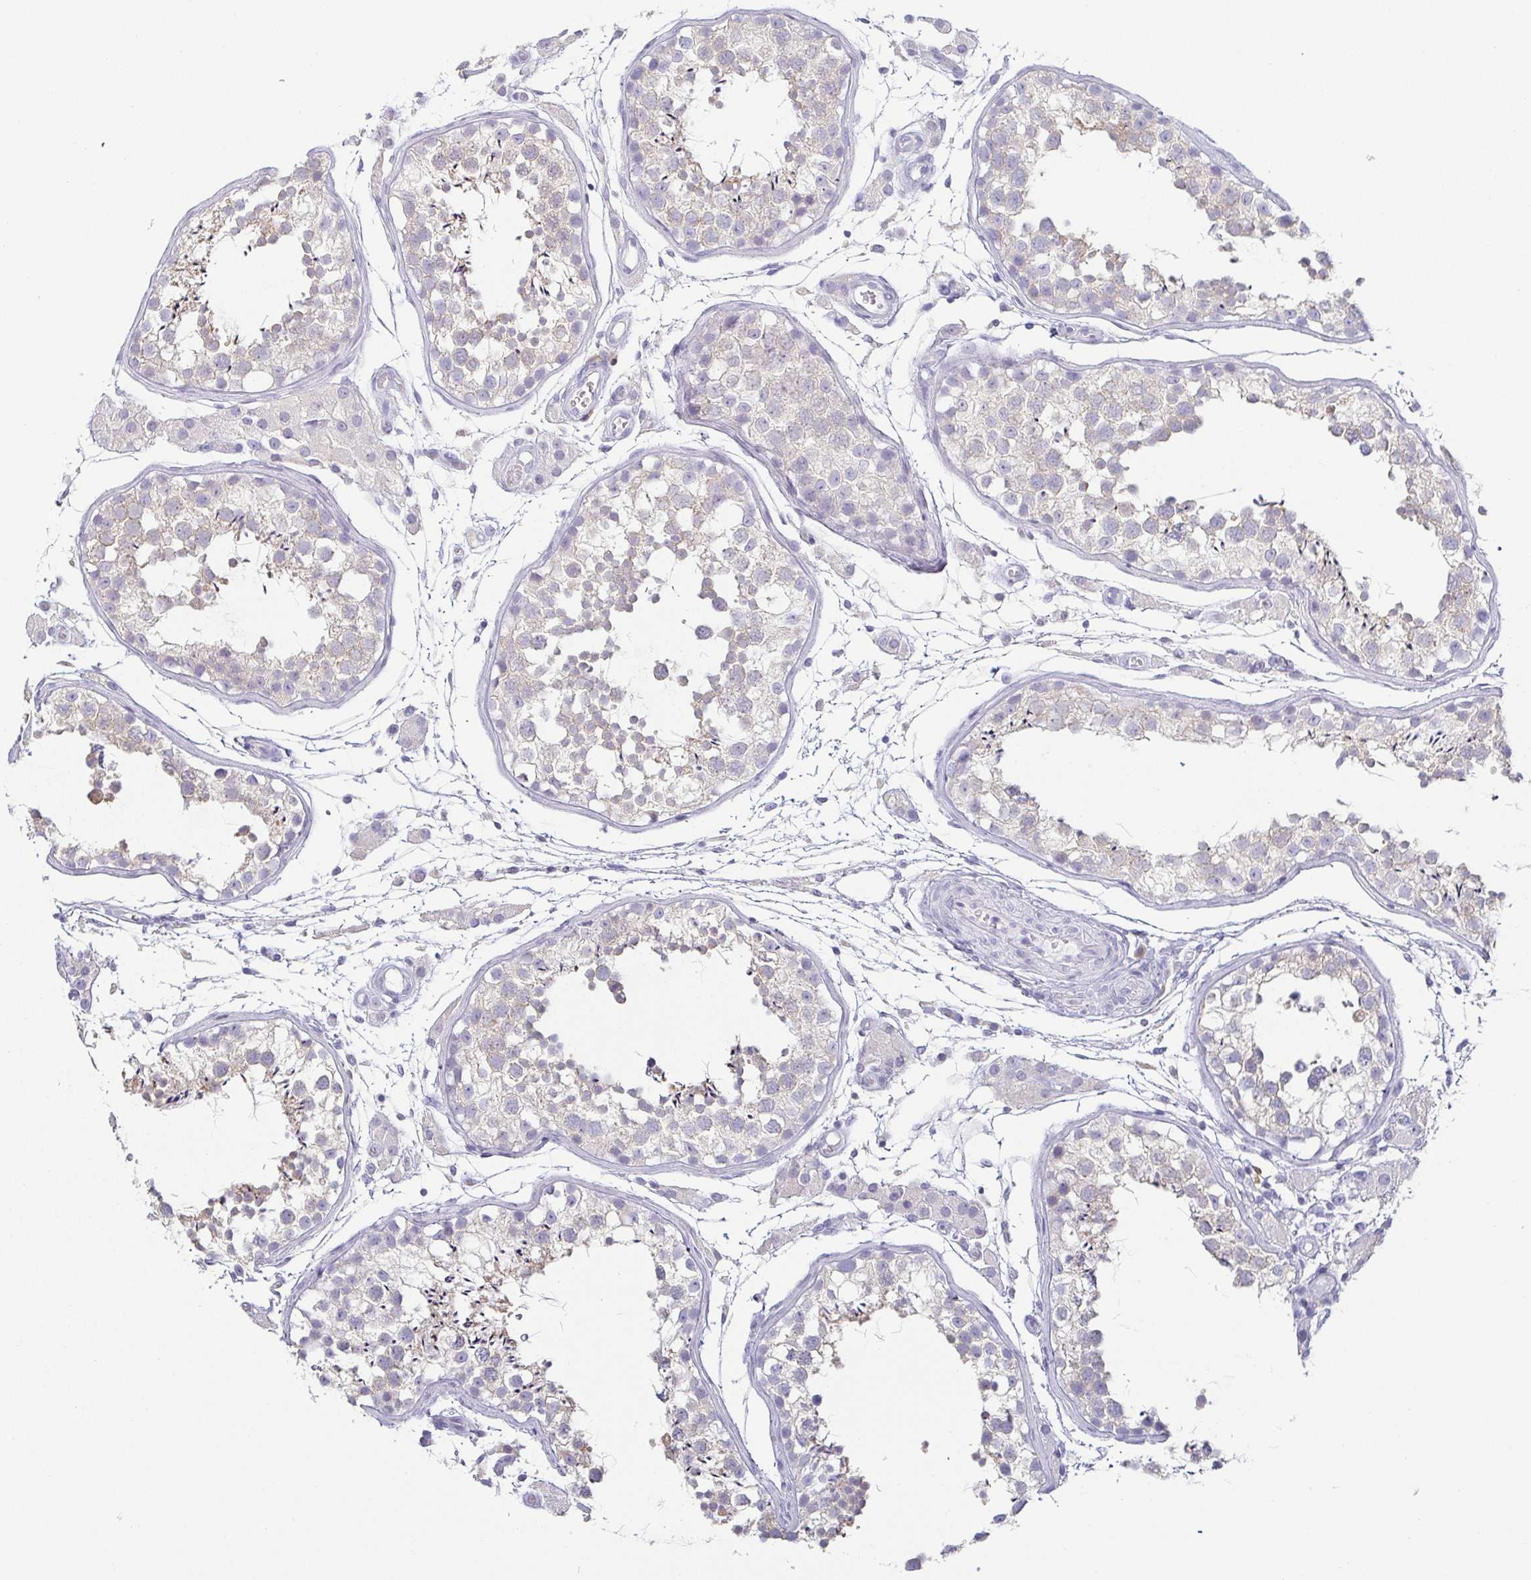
{"staining": {"intensity": "negative", "quantity": "none", "location": "none"}, "tissue": "testis", "cell_type": "Cells in seminiferous ducts", "image_type": "normal", "snomed": [{"axis": "morphology", "description": "Normal tissue, NOS"}, {"axis": "morphology", "description": "Seminoma, NOS"}, {"axis": "topography", "description": "Testis"}], "caption": "The histopathology image demonstrates no significant positivity in cells in seminiferous ducts of testis. The staining is performed using DAB (3,3'-diaminobenzidine) brown chromogen with nuclei counter-stained in using hematoxylin.", "gene": "PRR27", "patient": {"sex": "male", "age": 29}}